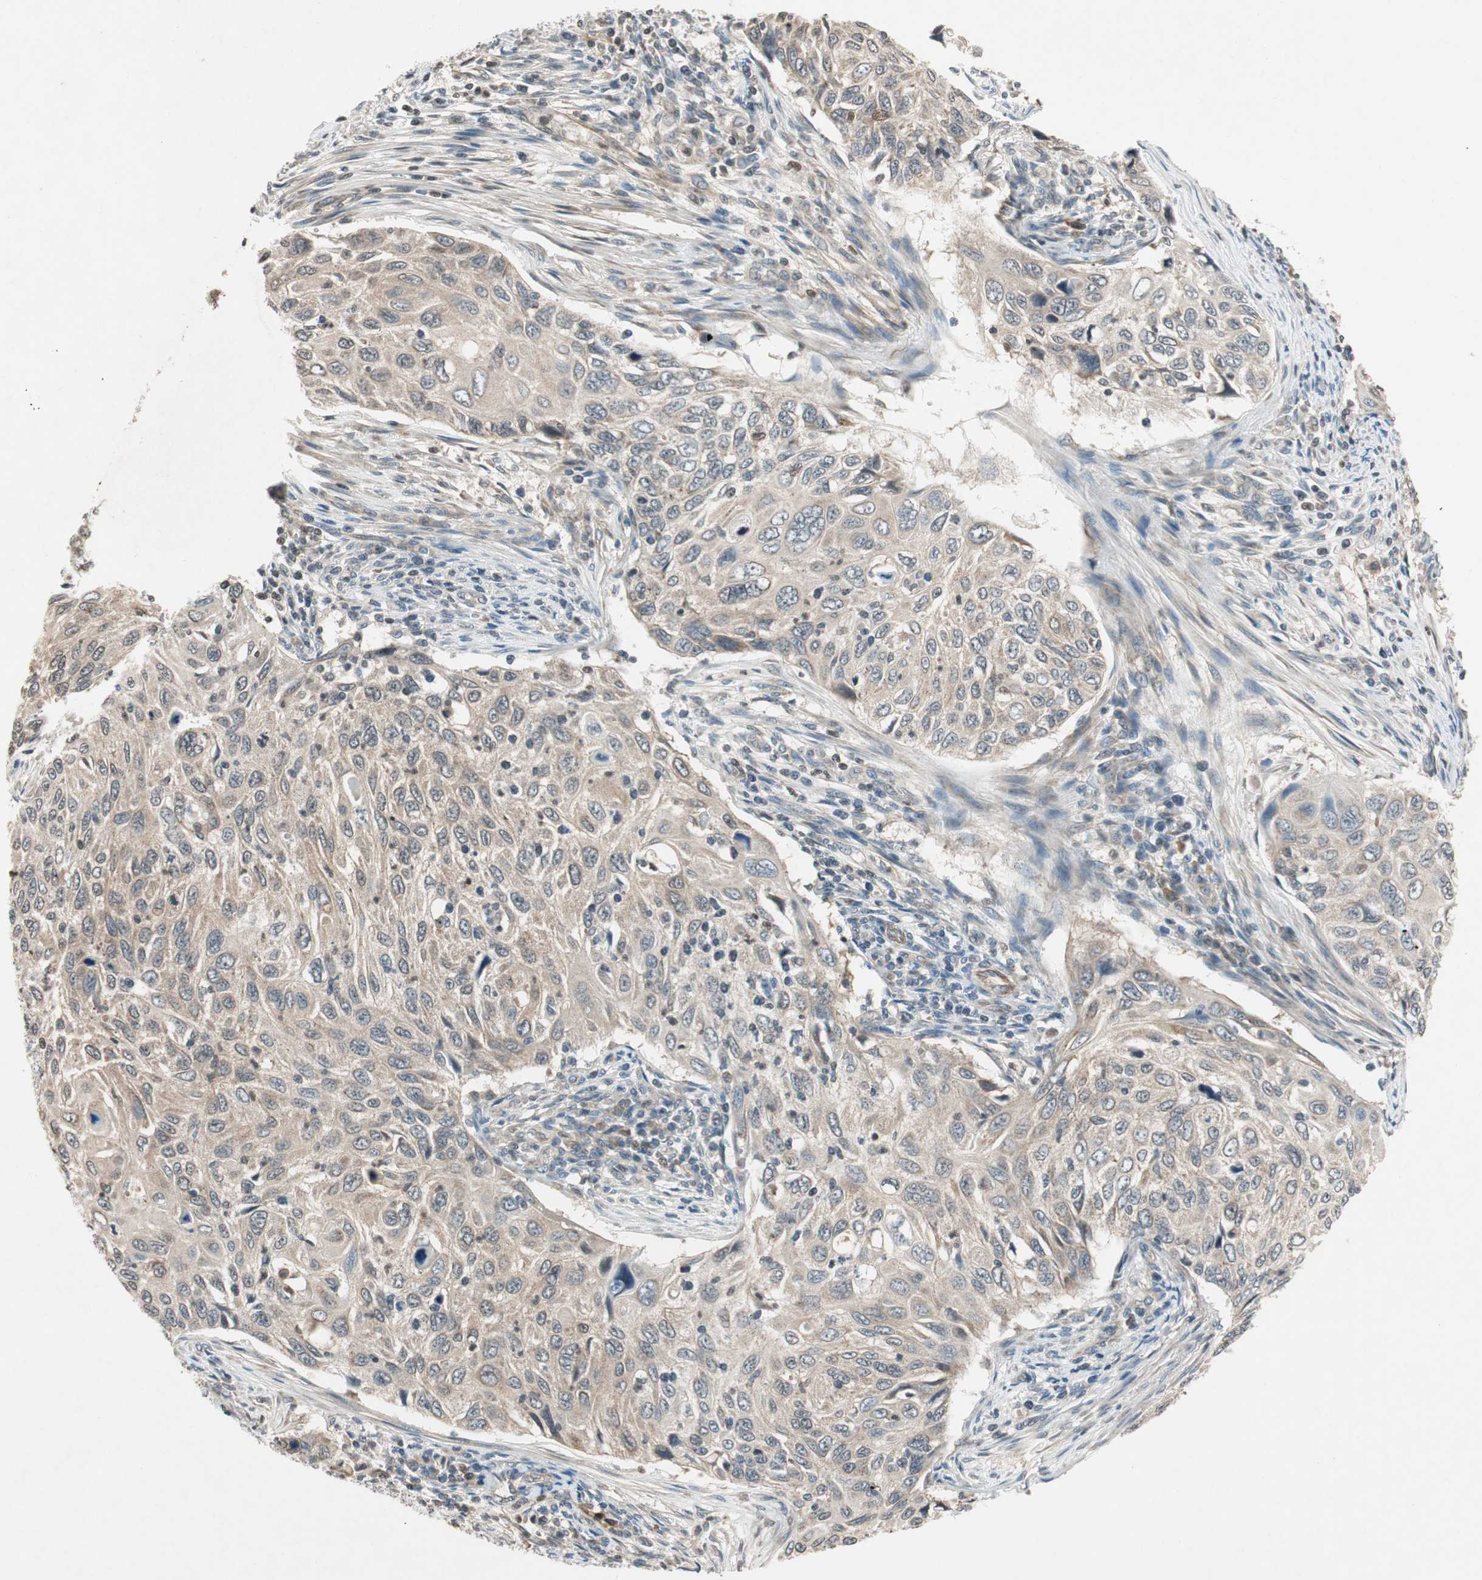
{"staining": {"intensity": "weak", "quantity": ">75%", "location": "cytoplasmic/membranous"}, "tissue": "cervical cancer", "cell_type": "Tumor cells", "image_type": "cancer", "snomed": [{"axis": "morphology", "description": "Squamous cell carcinoma, NOS"}, {"axis": "topography", "description": "Cervix"}], "caption": "Weak cytoplasmic/membranous expression is present in approximately >75% of tumor cells in cervical squamous cell carcinoma. (Brightfield microscopy of DAB IHC at high magnification).", "gene": "GCLM", "patient": {"sex": "female", "age": 70}}